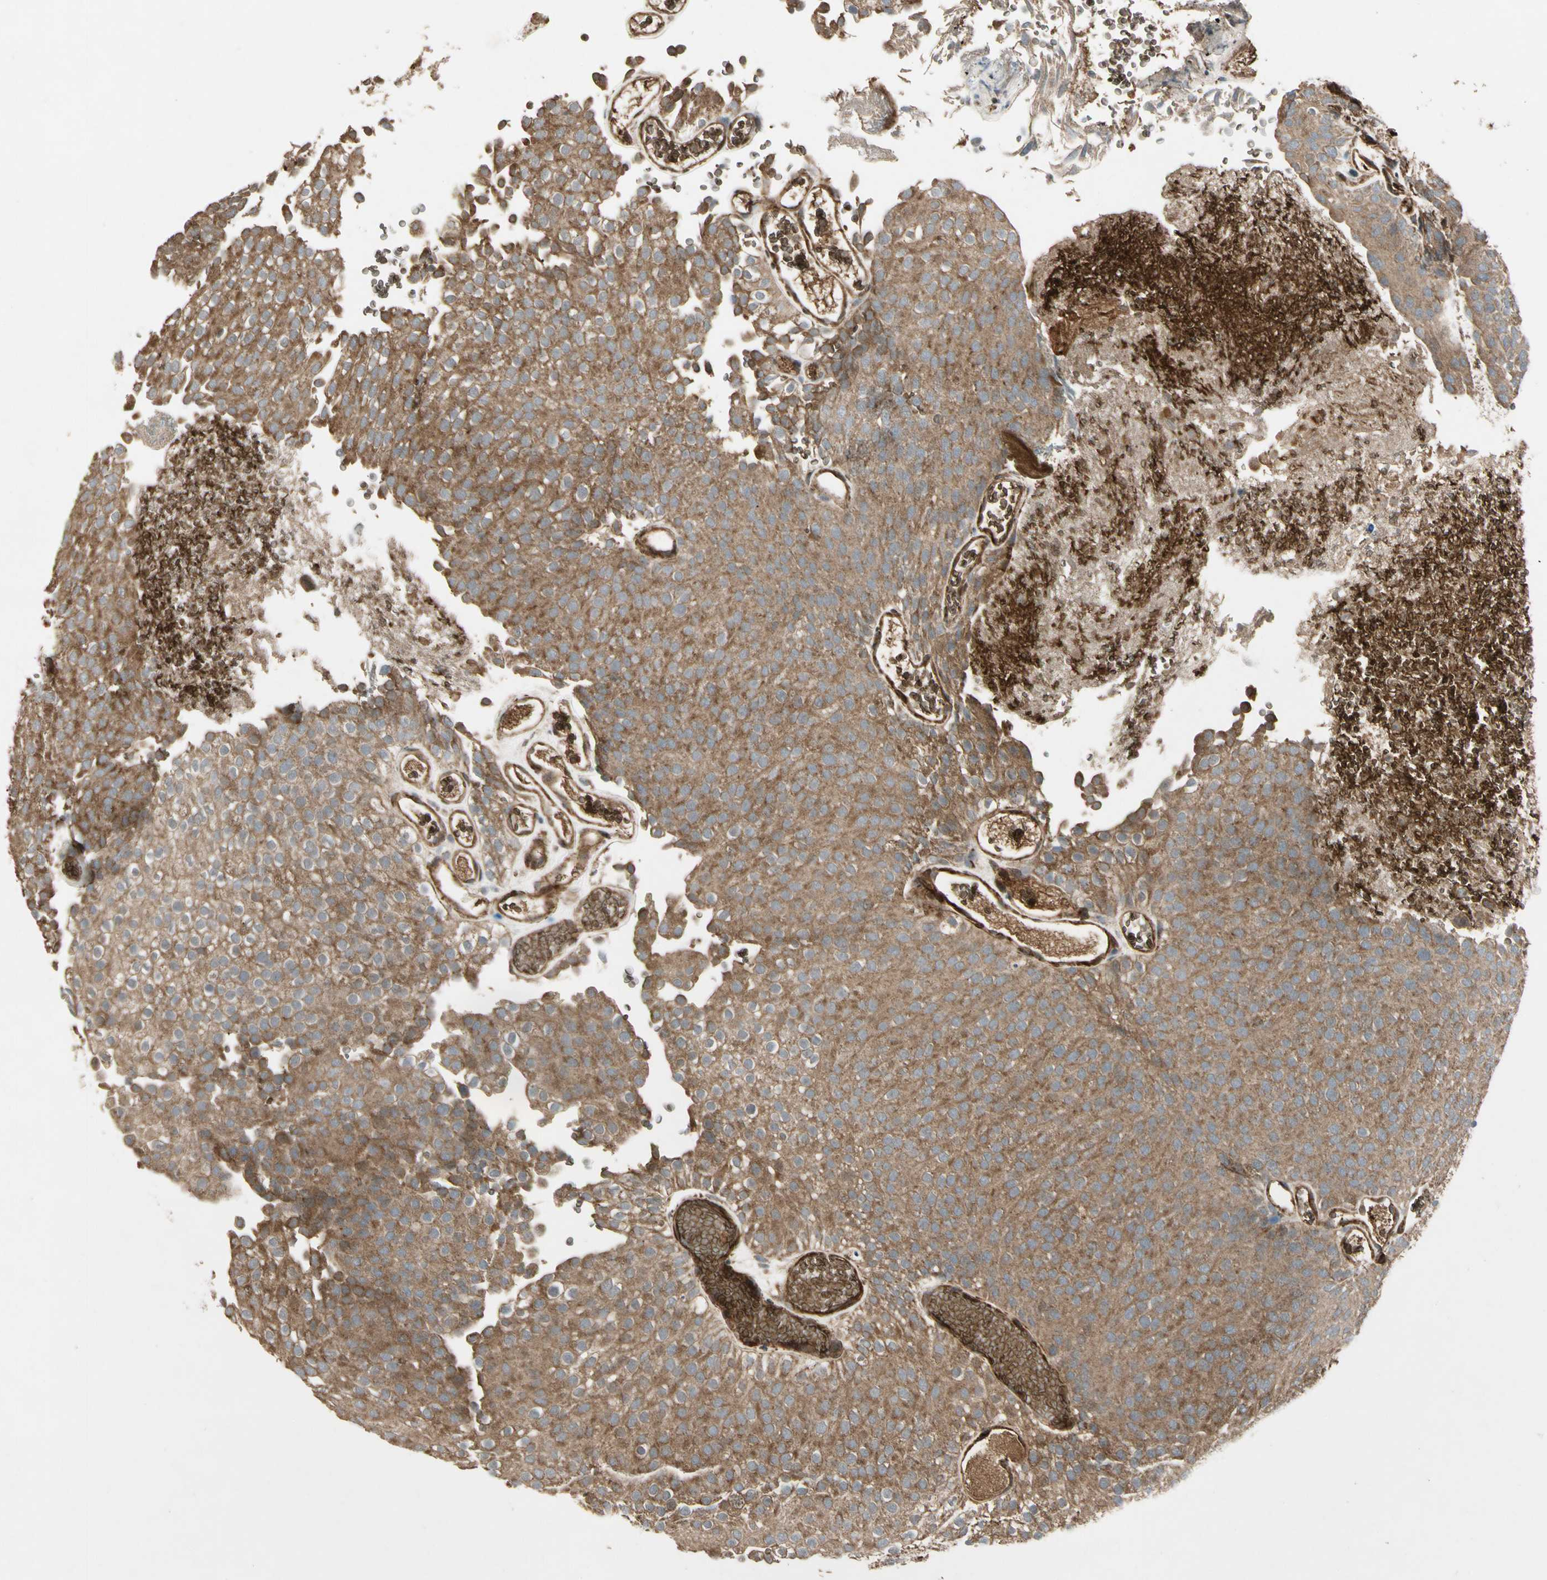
{"staining": {"intensity": "moderate", "quantity": ">75%", "location": "cytoplasmic/membranous"}, "tissue": "urothelial cancer", "cell_type": "Tumor cells", "image_type": "cancer", "snomed": [{"axis": "morphology", "description": "Urothelial carcinoma, Low grade"}, {"axis": "topography", "description": "Urinary bladder"}], "caption": "Brown immunohistochemical staining in low-grade urothelial carcinoma exhibits moderate cytoplasmic/membranous expression in about >75% of tumor cells.", "gene": "GCK", "patient": {"sex": "male", "age": 78}}